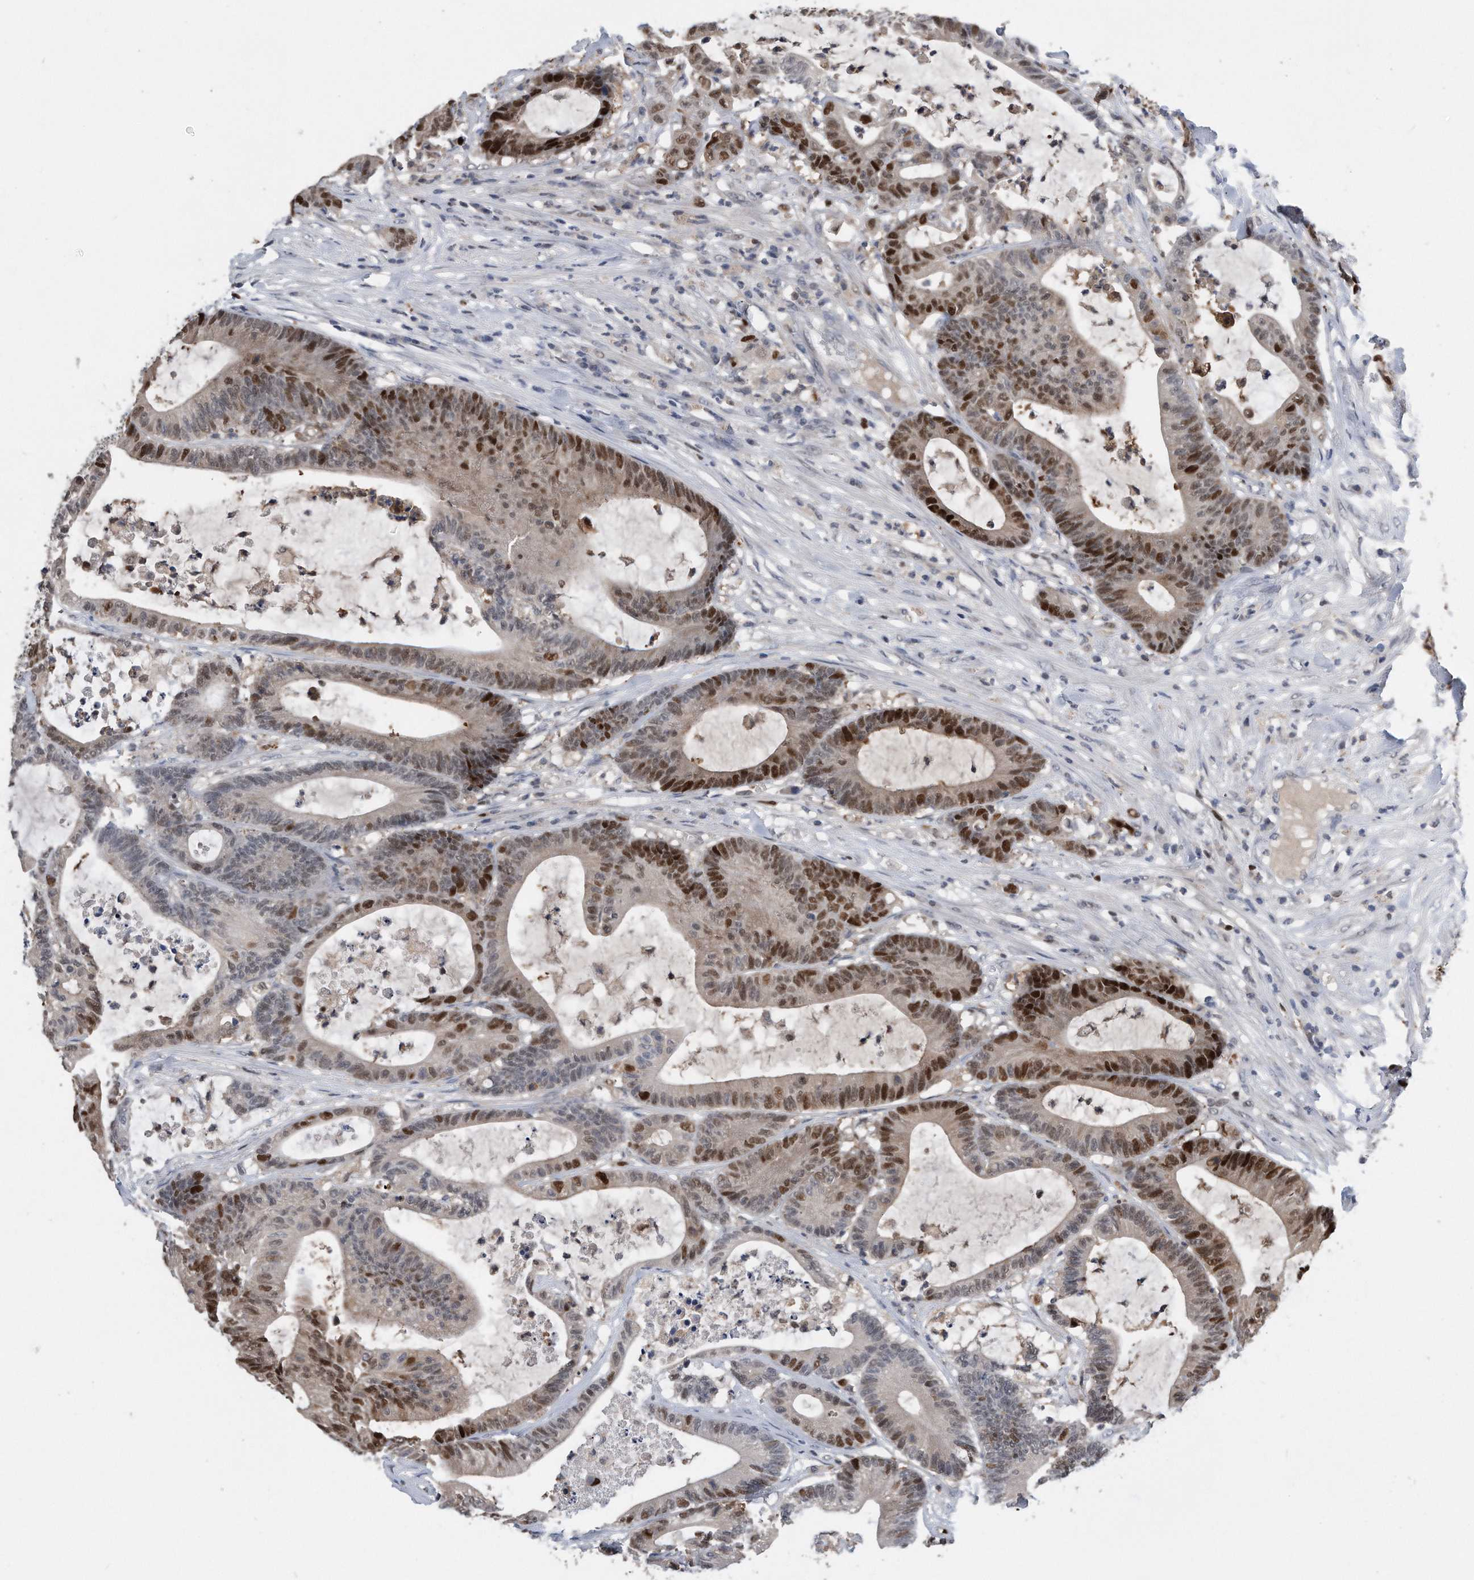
{"staining": {"intensity": "strong", "quantity": "25%-75%", "location": "nuclear"}, "tissue": "colorectal cancer", "cell_type": "Tumor cells", "image_type": "cancer", "snomed": [{"axis": "morphology", "description": "Adenocarcinoma, NOS"}, {"axis": "topography", "description": "Colon"}], "caption": "Colorectal adenocarcinoma tissue displays strong nuclear staining in approximately 25%-75% of tumor cells", "gene": "PCNA", "patient": {"sex": "female", "age": 84}}